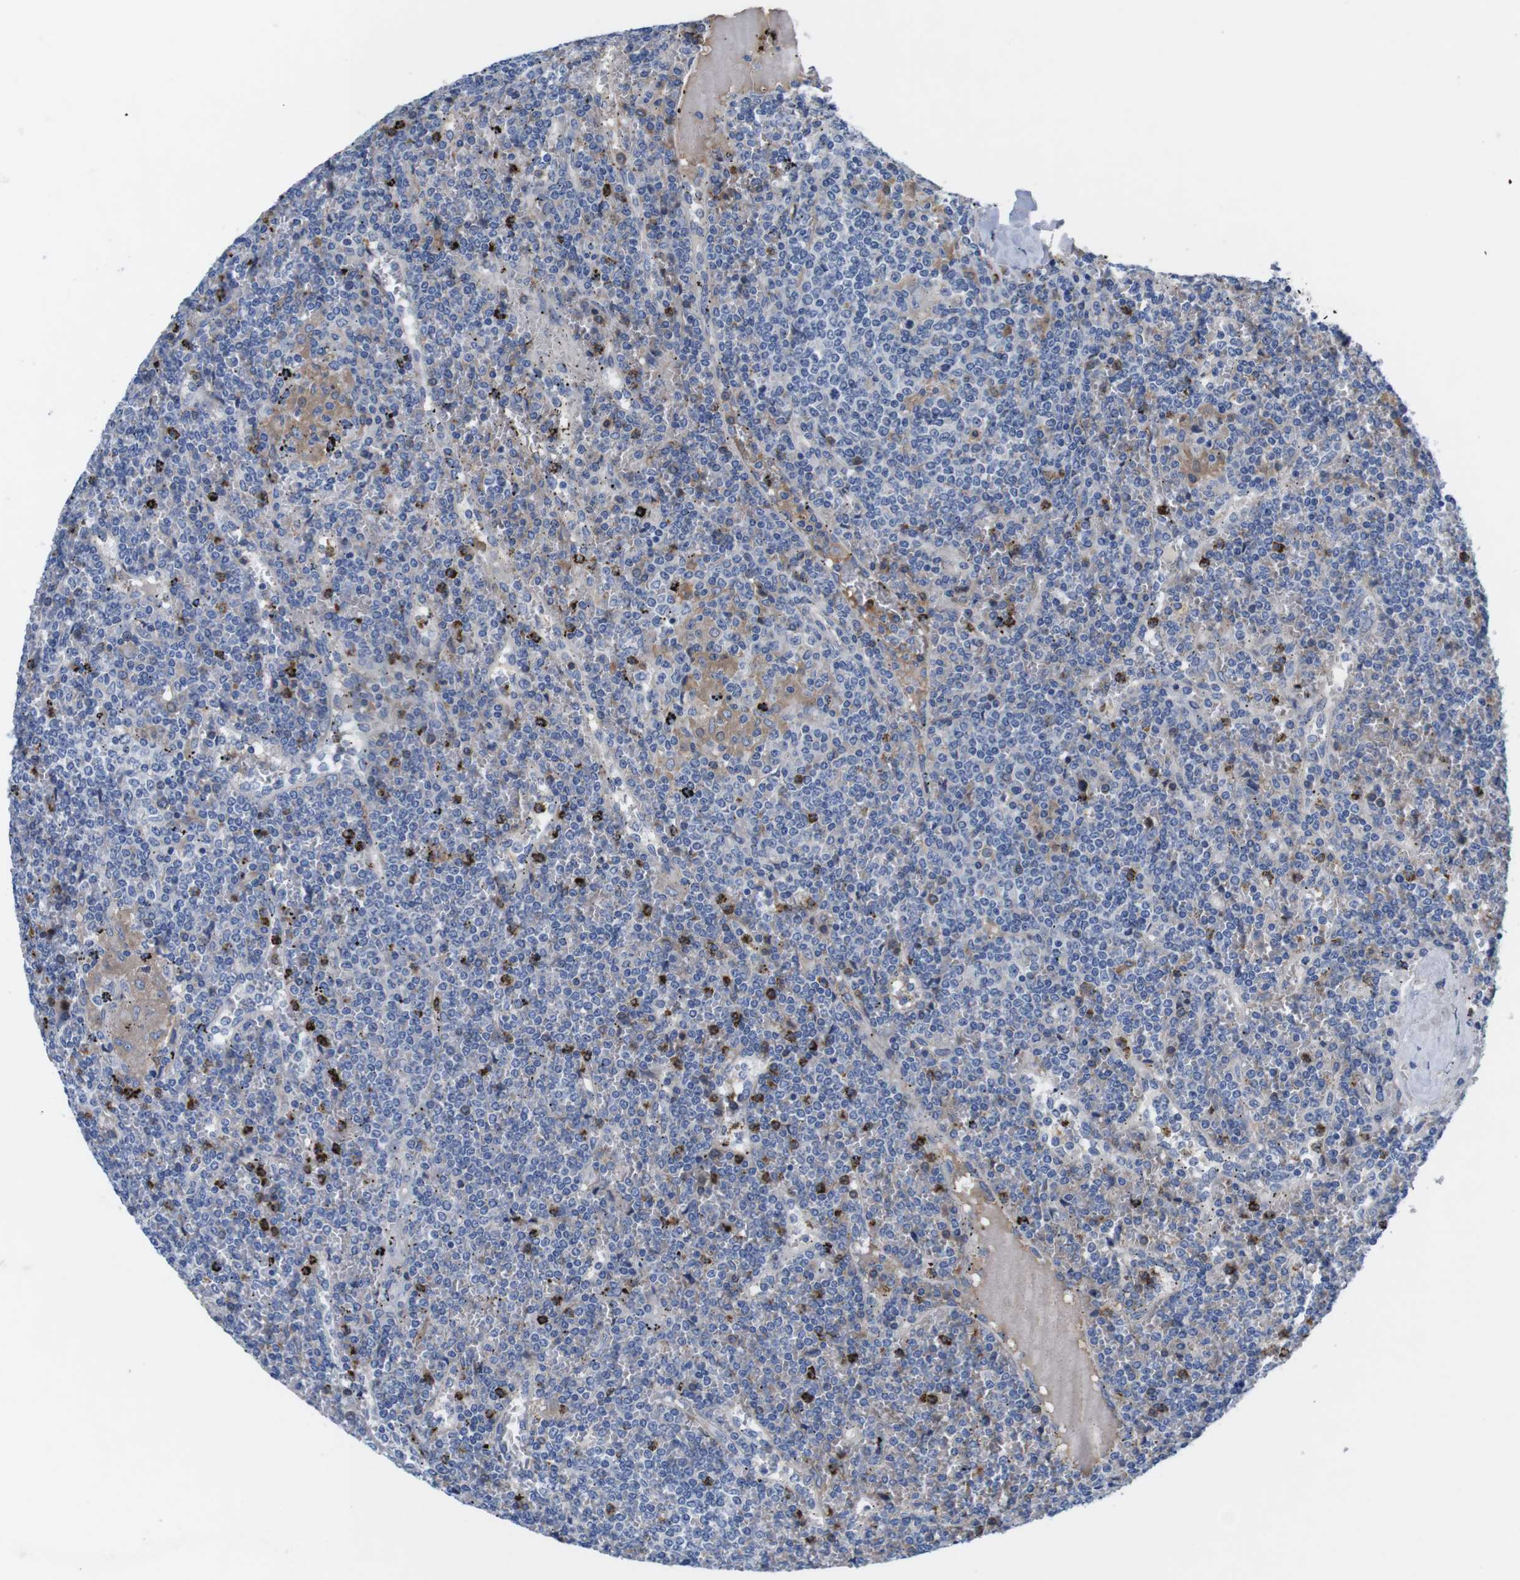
{"staining": {"intensity": "weak", "quantity": "<25%", "location": "cytoplasmic/membranous"}, "tissue": "lymphoma", "cell_type": "Tumor cells", "image_type": "cancer", "snomed": [{"axis": "morphology", "description": "Malignant lymphoma, non-Hodgkin's type, Low grade"}, {"axis": "topography", "description": "Spleen"}], "caption": "A high-resolution micrograph shows IHC staining of malignant lymphoma, non-Hodgkin's type (low-grade), which shows no significant staining in tumor cells. Brightfield microscopy of immunohistochemistry stained with DAB (brown) and hematoxylin (blue), captured at high magnification.", "gene": "C1RL", "patient": {"sex": "female", "age": 19}}